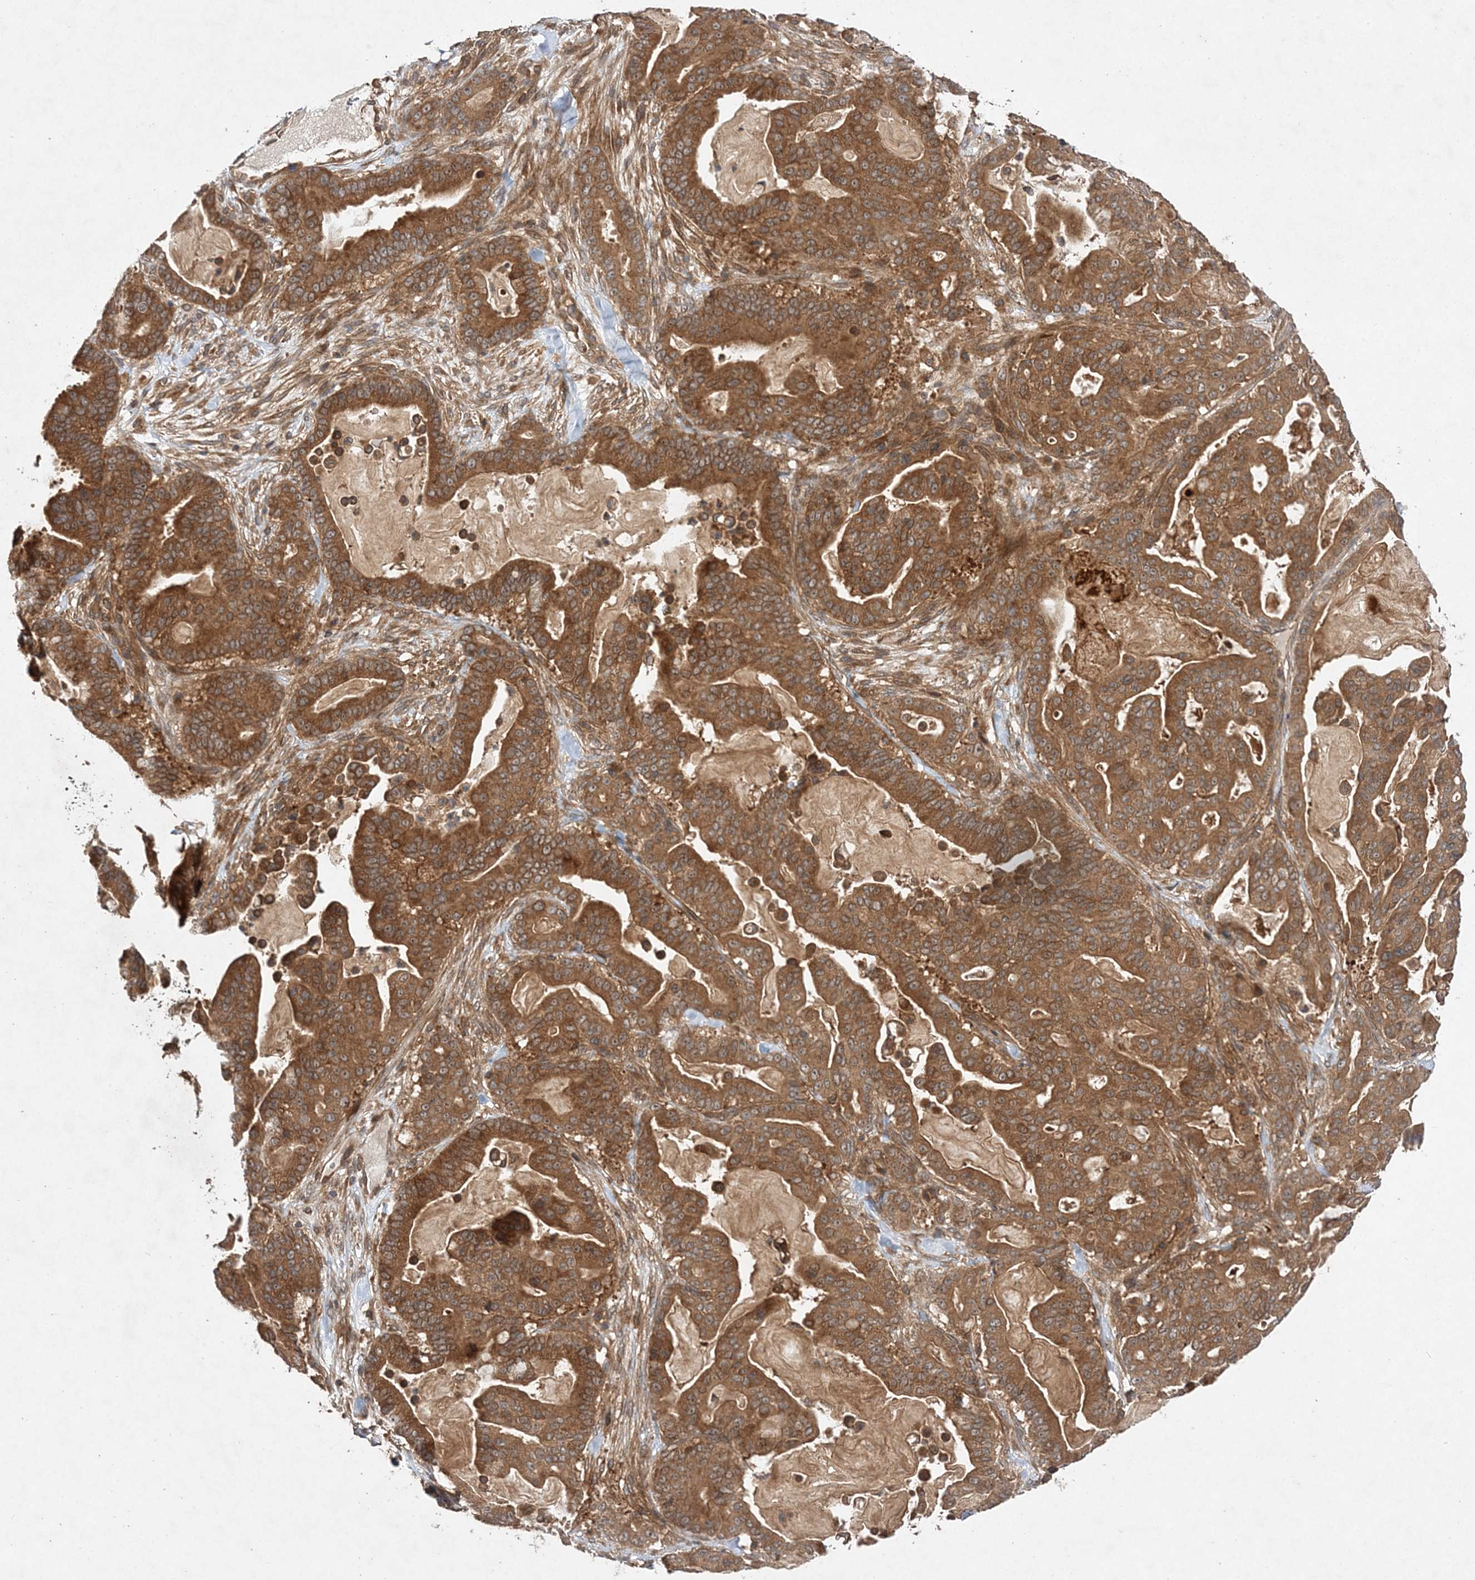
{"staining": {"intensity": "moderate", "quantity": ">75%", "location": "cytoplasmic/membranous"}, "tissue": "pancreatic cancer", "cell_type": "Tumor cells", "image_type": "cancer", "snomed": [{"axis": "morphology", "description": "Adenocarcinoma, NOS"}, {"axis": "topography", "description": "Pancreas"}], "caption": "A brown stain labels moderate cytoplasmic/membranous positivity of a protein in human adenocarcinoma (pancreatic) tumor cells.", "gene": "TMEM9B", "patient": {"sex": "male", "age": 63}}